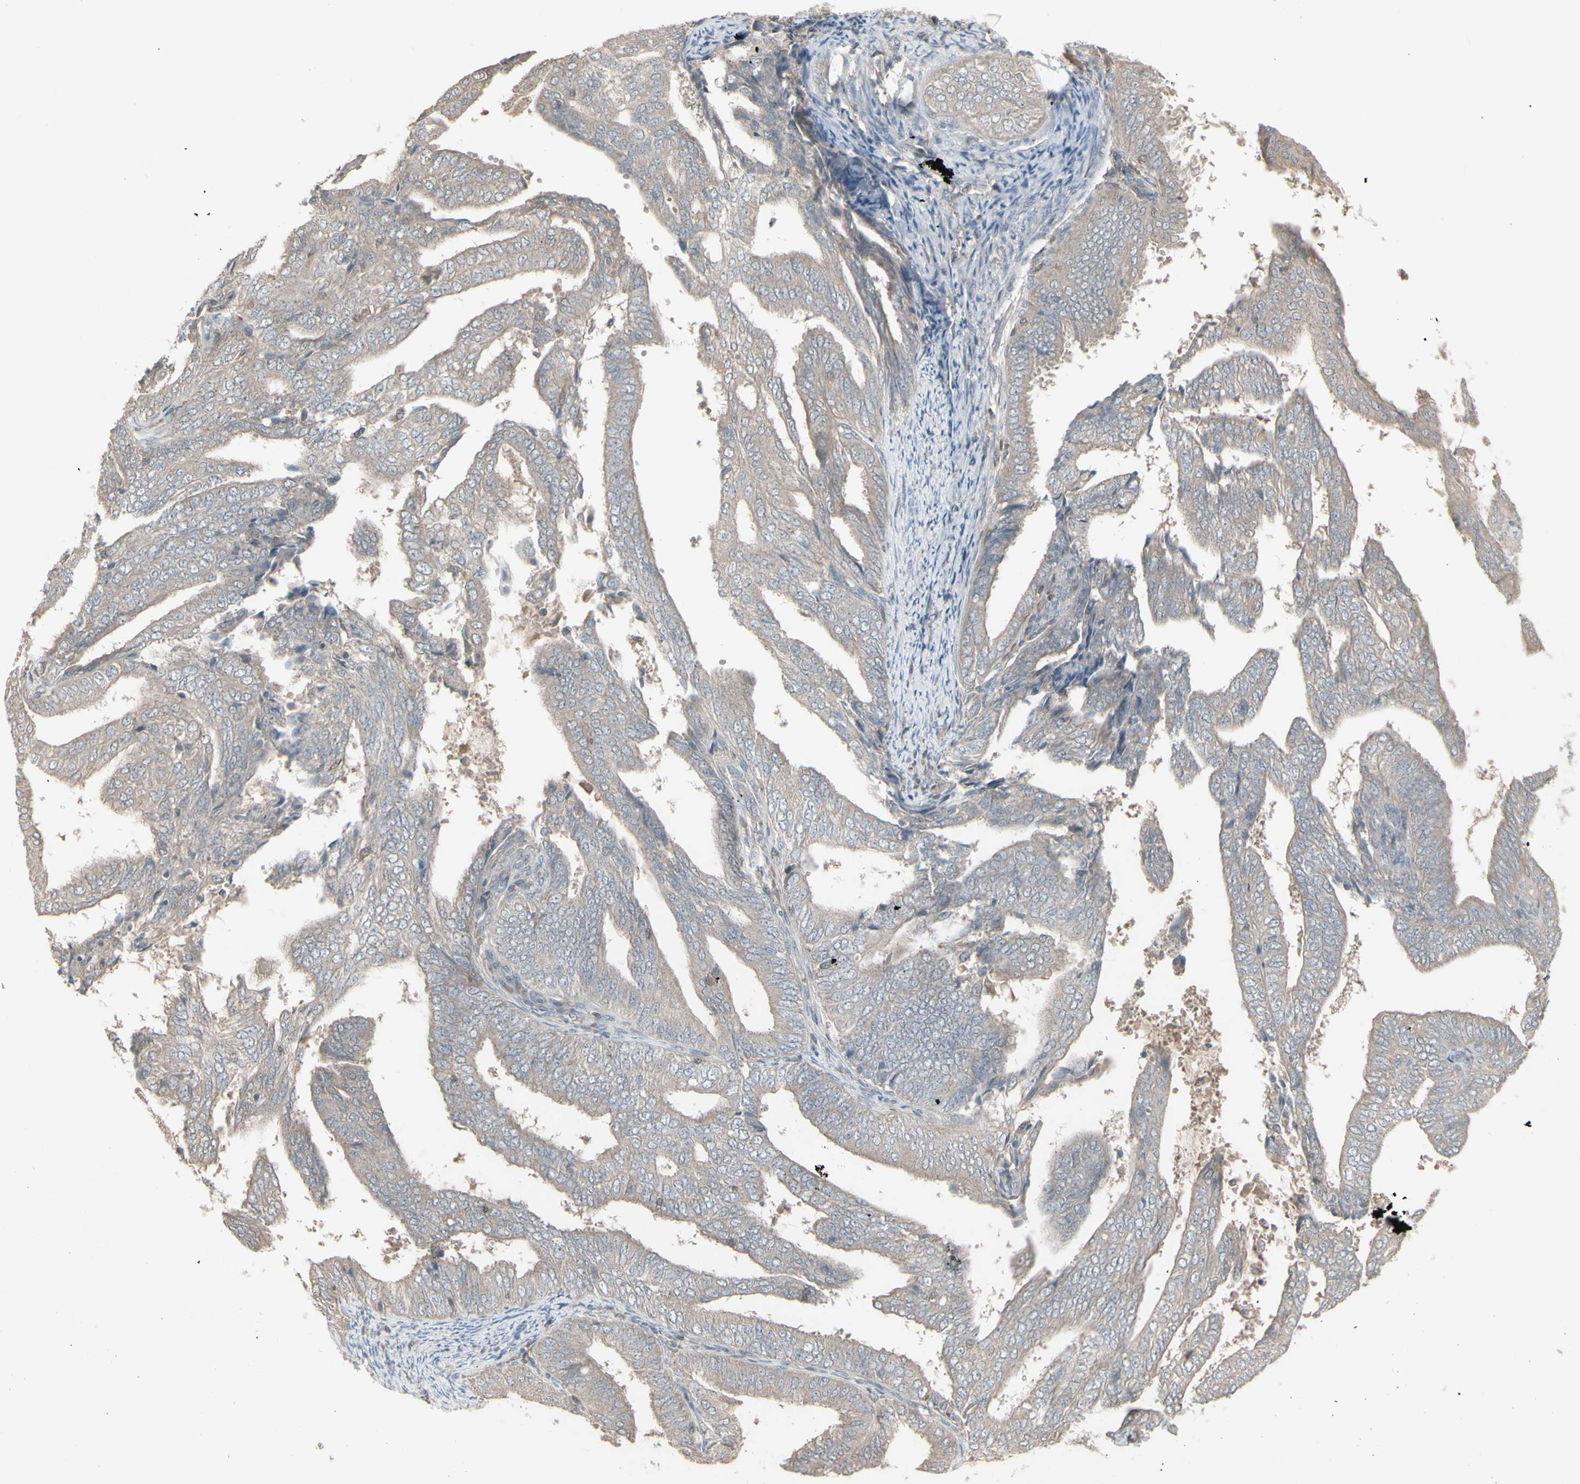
{"staining": {"intensity": "negative", "quantity": "none", "location": "none"}, "tissue": "endometrial cancer", "cell_type": "Tumor cells", "image_type": "cancer", "snomed": [{"axis": "morphology", "description": "Adenocarcinoma, NOS"}, {"axis": "topography", "description": "Endometrium"}], "caption": "Endometrial cancer was stained to show a protein in brown. There is no significant staining in tumor cells.", "gene": "CSK", "patient": {"sex": "female", "age": 58}}